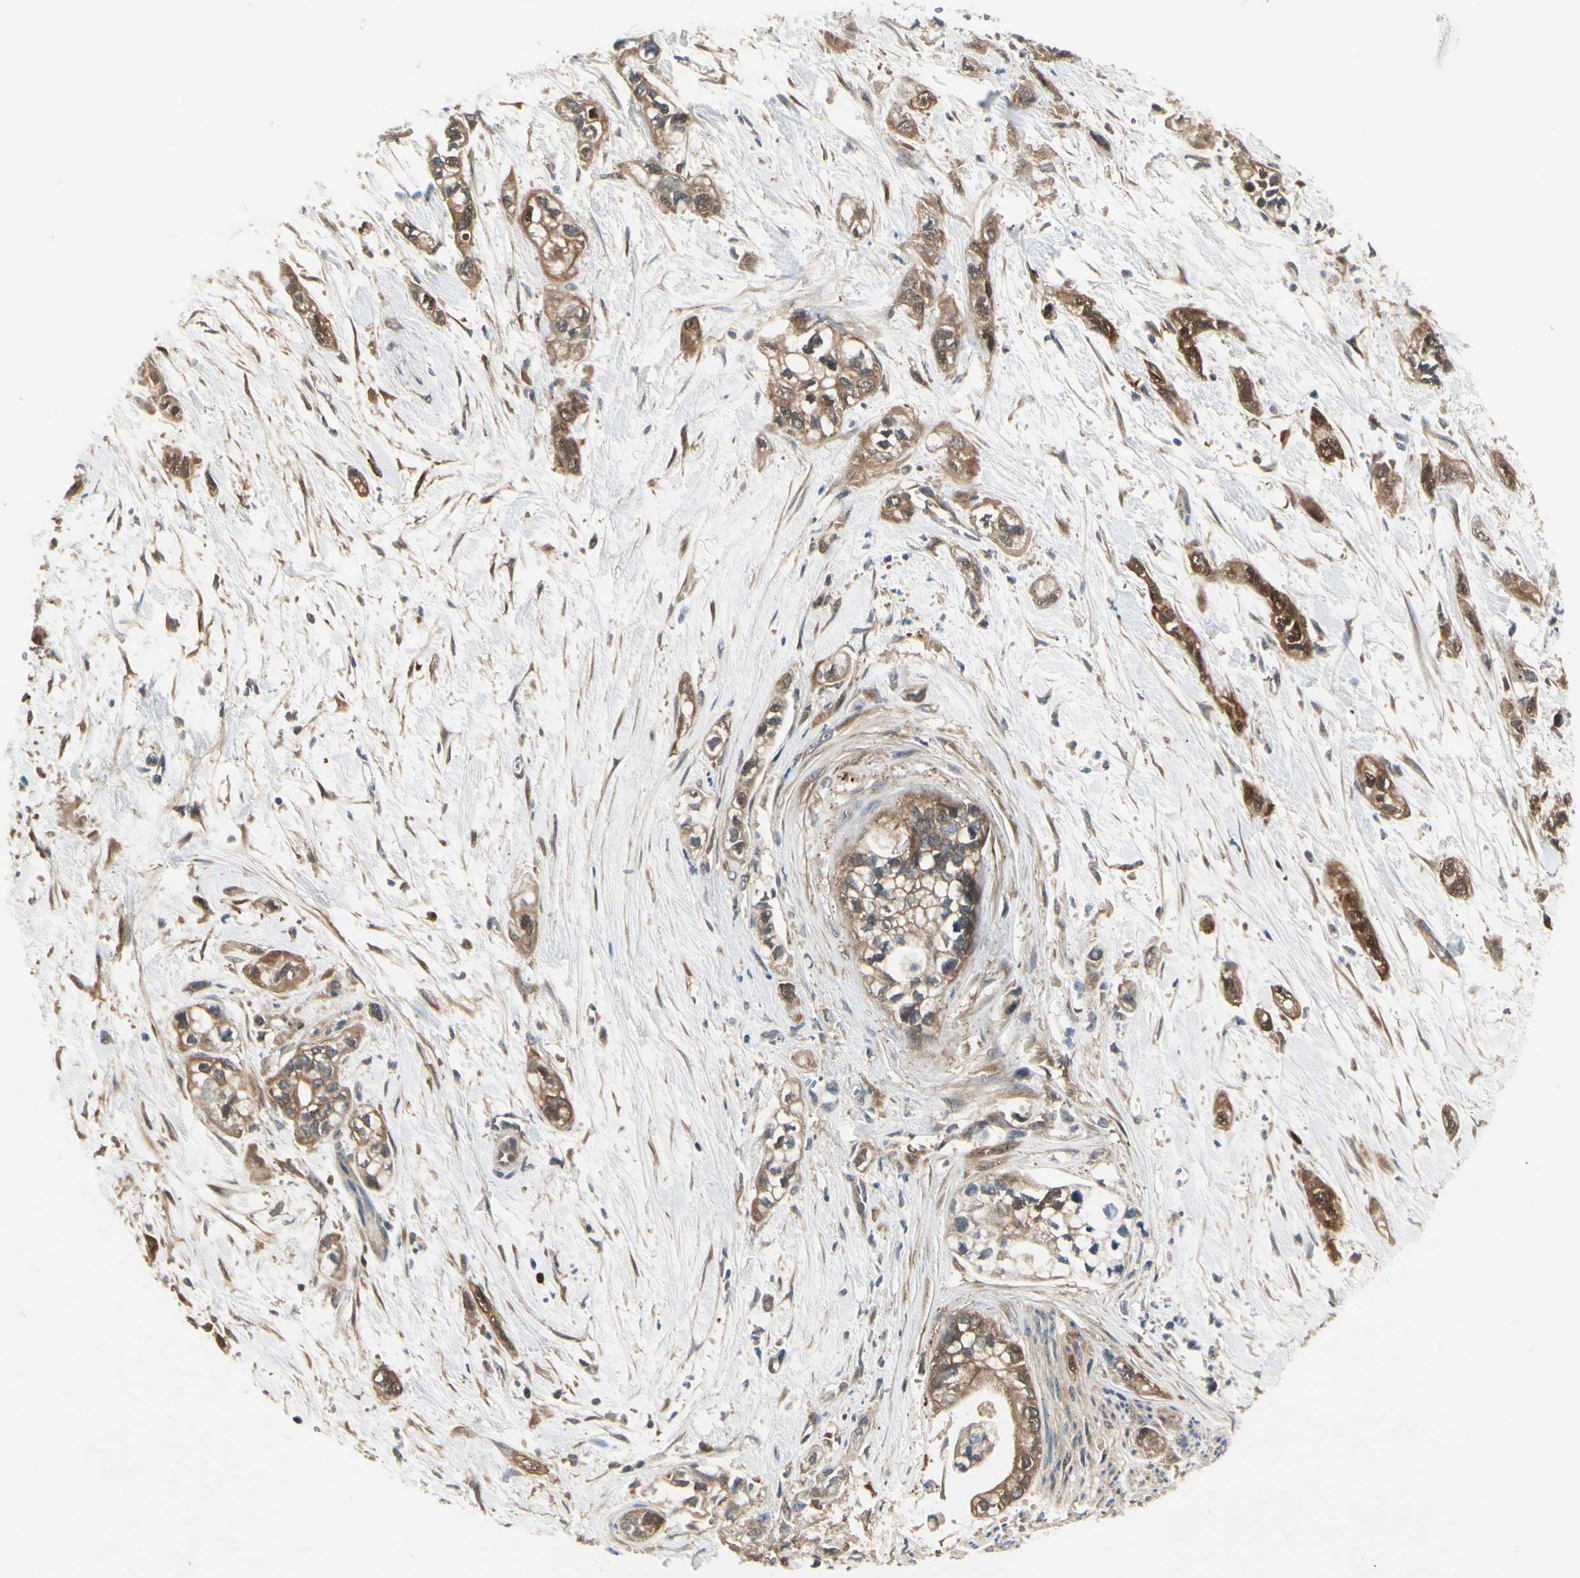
{"staining": {"intensity": "strong", "quantity": ">75%", "location": "cytoplasmic/membranous,nuclear"}, "tissue": "pancreatic cancer", "cell_type": "Tumor cells", "image_type": "cancer", "snomed": [{"axis": "morphology", "description": "Adenocarcinoma, NOS"}, {"axis": "topography", "description": "Pancreas"}], "caption": "The micrograph reveals a brown stain indicating the presence of a protein in the cytoplasmic/membranous and nuclear of tumor cells in pancreatic cancer. The staining was performed using DAB to visualize the protein expression in brown, while the nuclei were stained in blue with hematoxylin (Magnification: 20x).", "gene": "NME1-NME2", "patient": {"sex": "male", "age": 74}}